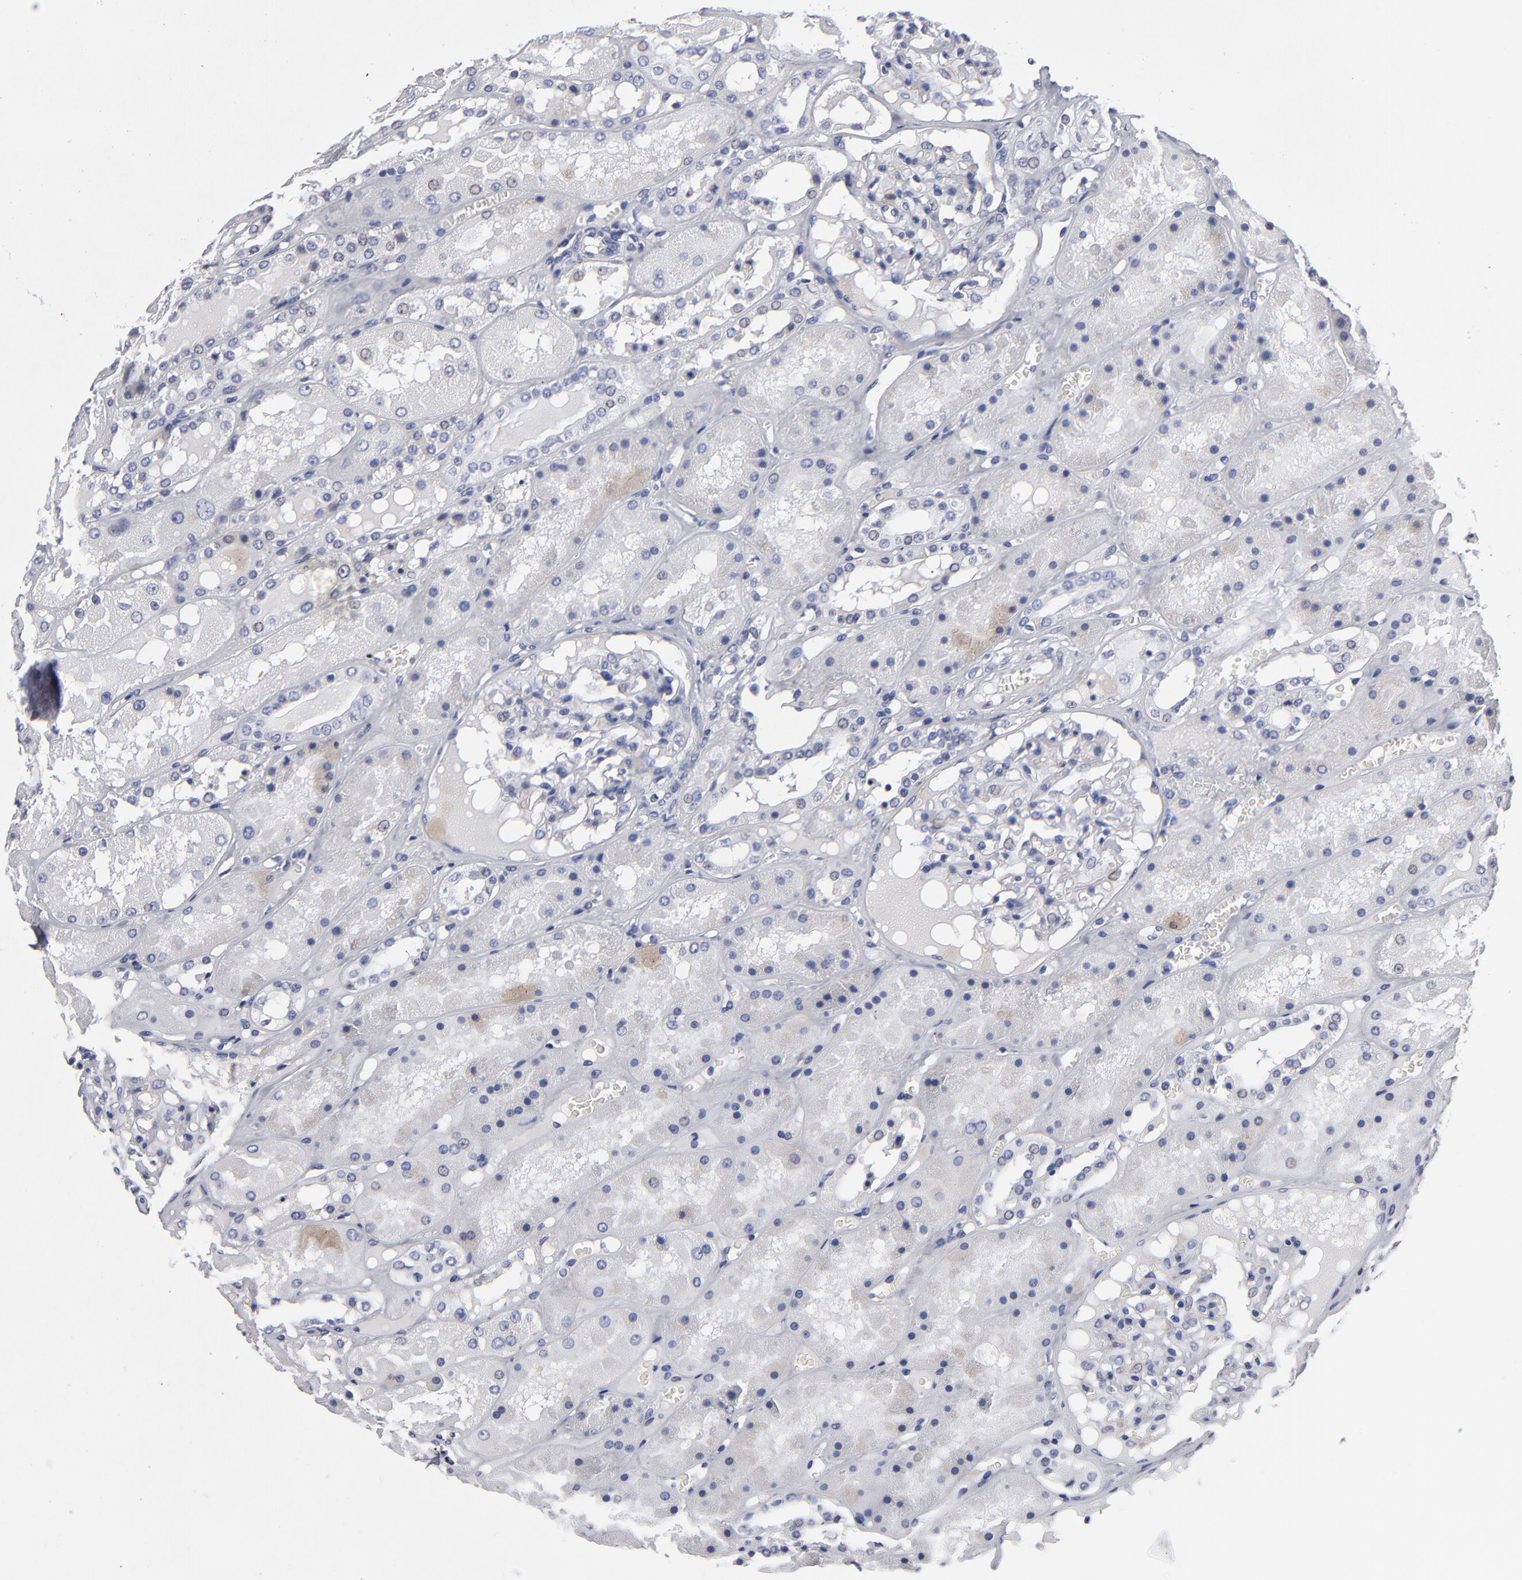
{"staining": {"intensity": "negative", "quantity": "none", "location": "none"}, "tissue": "kidney", "cell_type": "Cells in glomeruli", "image_type": "normal", "snomed": [{"axis": "morphology", "description": "Normal tissue, NOS"}, {"axis": "topography", "description": "Kidney"}], "caption": "Immunohistochemistry (IHC) histopathology image of normal kidney: human kidney stained with DAB exhibits no significant protein staining in cells in glomeruli.", "gene": "CCDC80", "patient": {"sex": "male", "age": 36}}